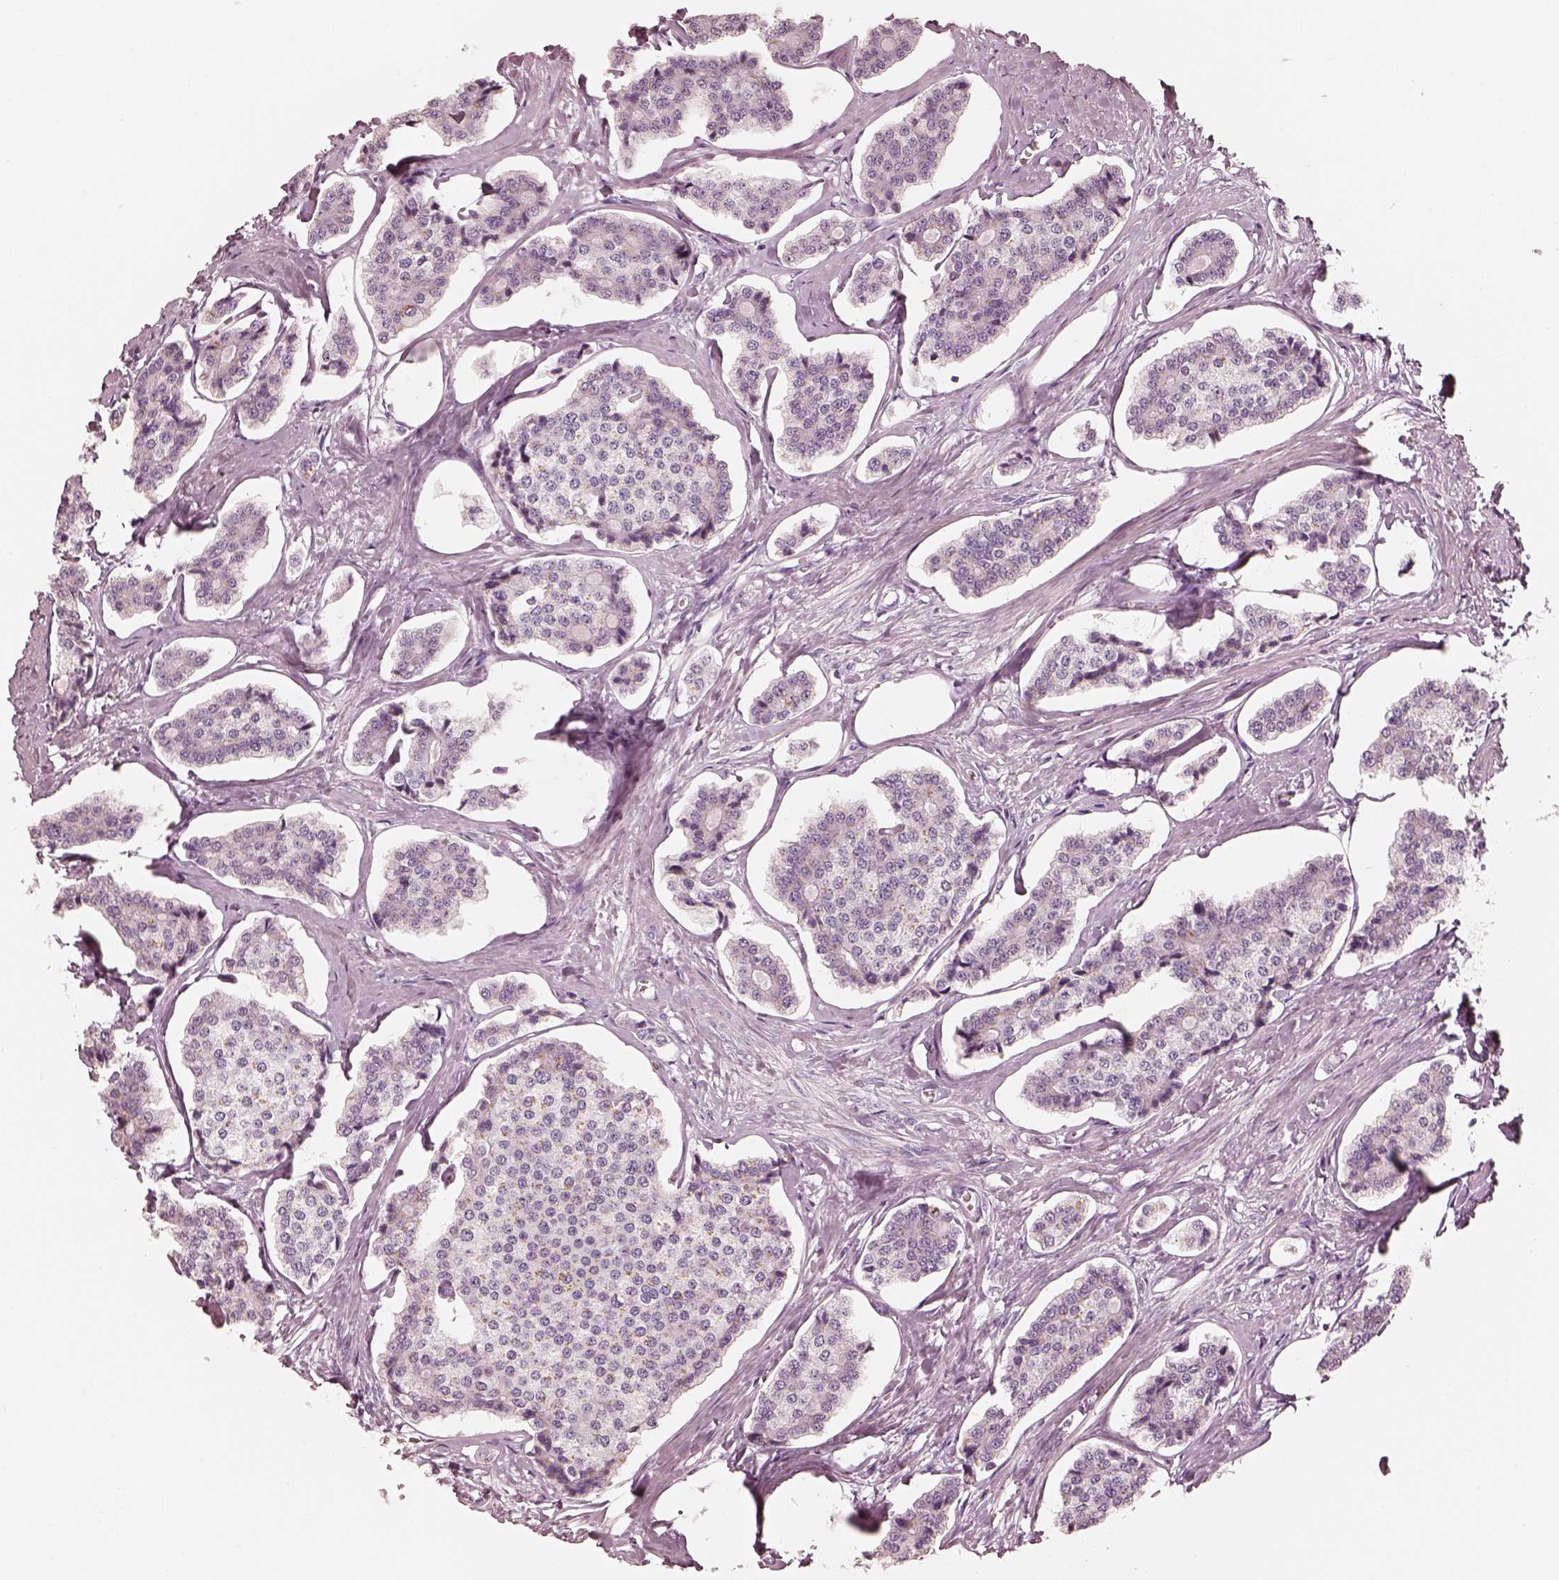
{"staining": {"intensity": "negative", "quantity": "none", "location": "none"}, "tissue": "carcinoid", "cell_type": "Tumor cells", "image_type": "cancer", "snomed": [{"axis": "morphology", "description": "Carcinoid, malignant, NOS"}, {"axis": "topography", "description": "Small intestine"}], "caption": "Protein analysis of malignant carcinoid displays no significant positivity in tumor cells.", "gene": "R3HDML", "patient": {"sex": "female", "age": 65}}